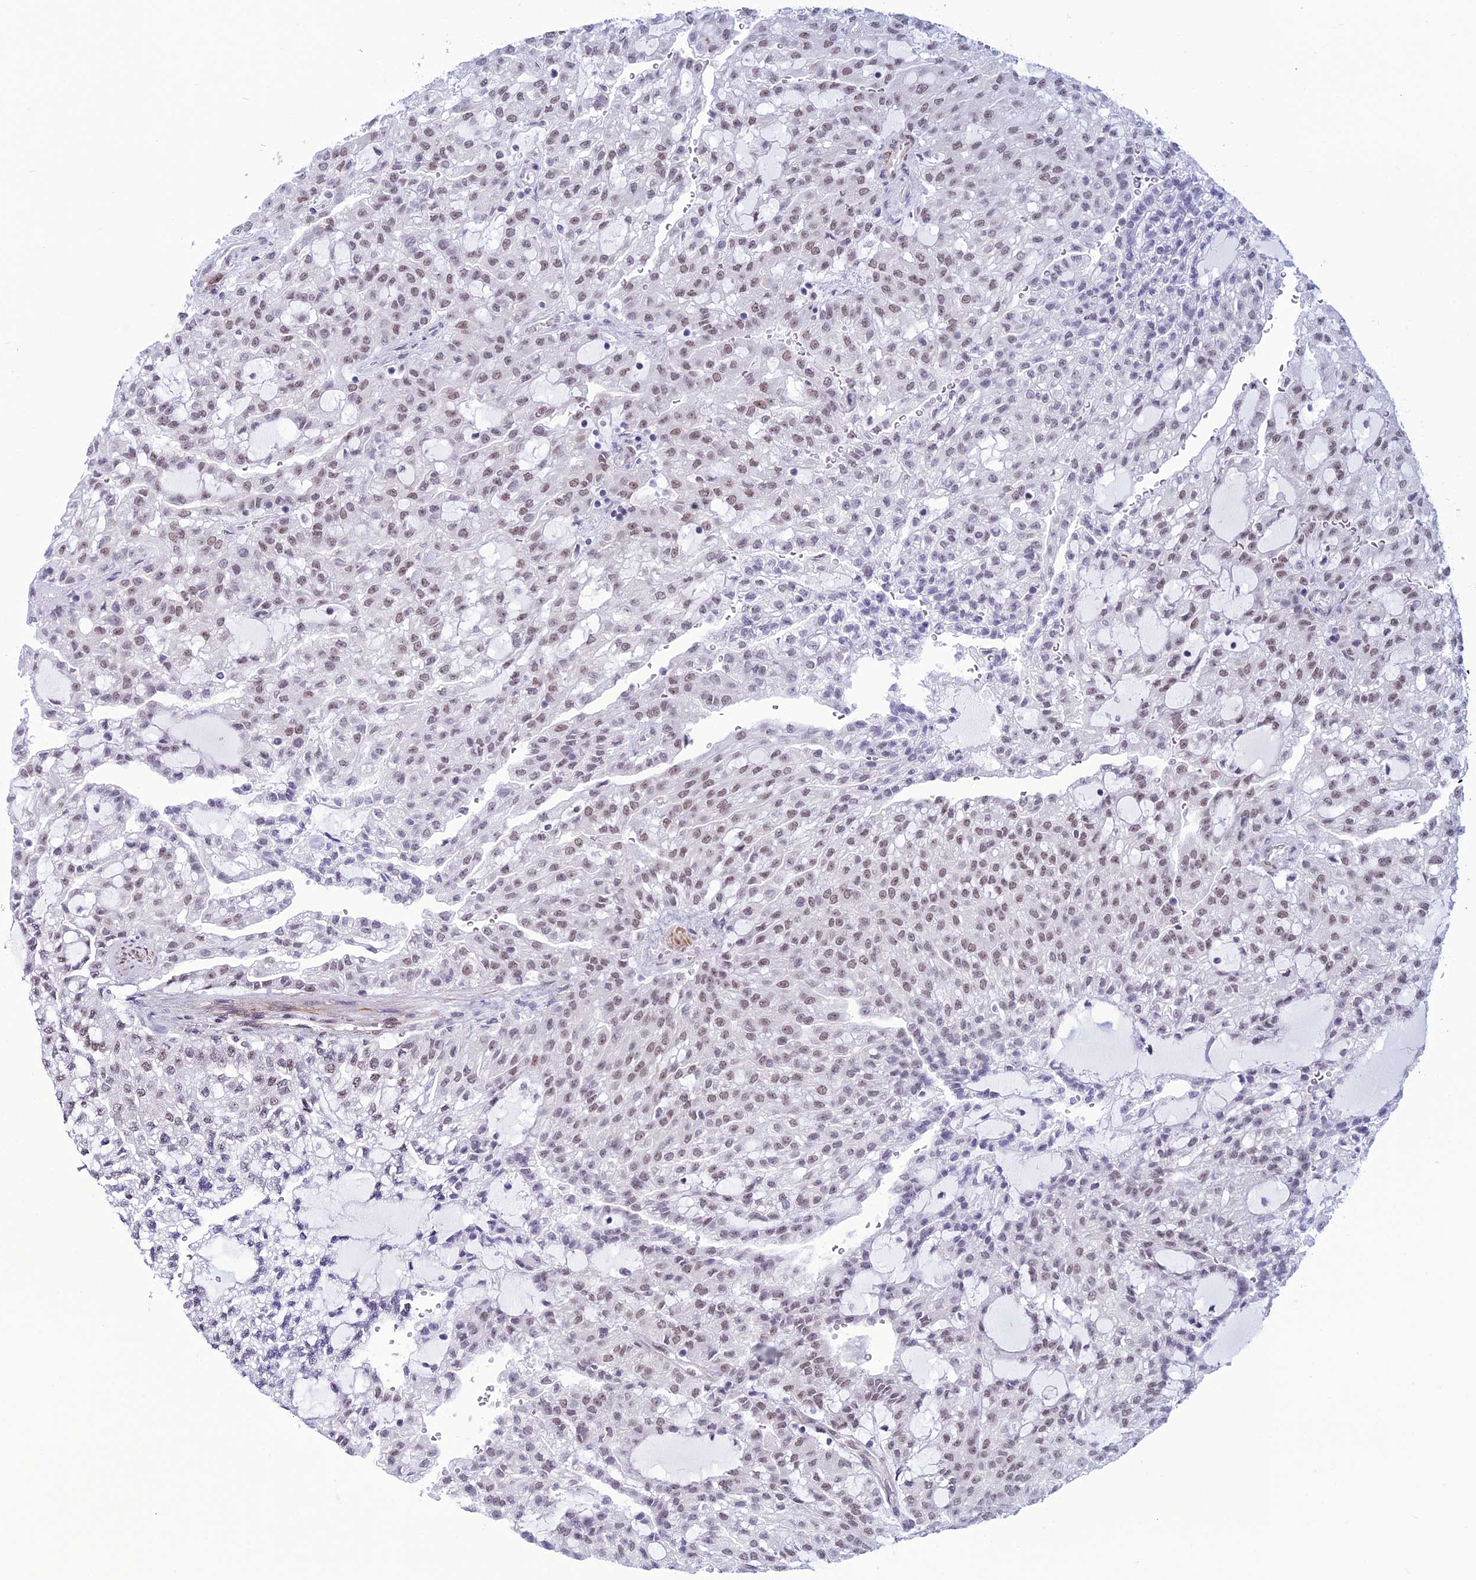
{"staining": {"intensity": "weak", "quantity": ">75%", "location": "nuclear"}, "tissue": "renal cancer", "cell_type": "Tumor cells", "image_type": "cancer", "snomed": [{"axis": "morphology", "description": "Adenocarcinoma, NOS"}, {"axis": "topography", "description": "Kidney"}], "caption": "Approximately >75% of tumor cells in human renal cancer exhibit weak nuclear protein positivity as visualized by brown immunohistochemical staining.", "gene": "U2AF1", "patient": {"sex": "male", "age": 63}}